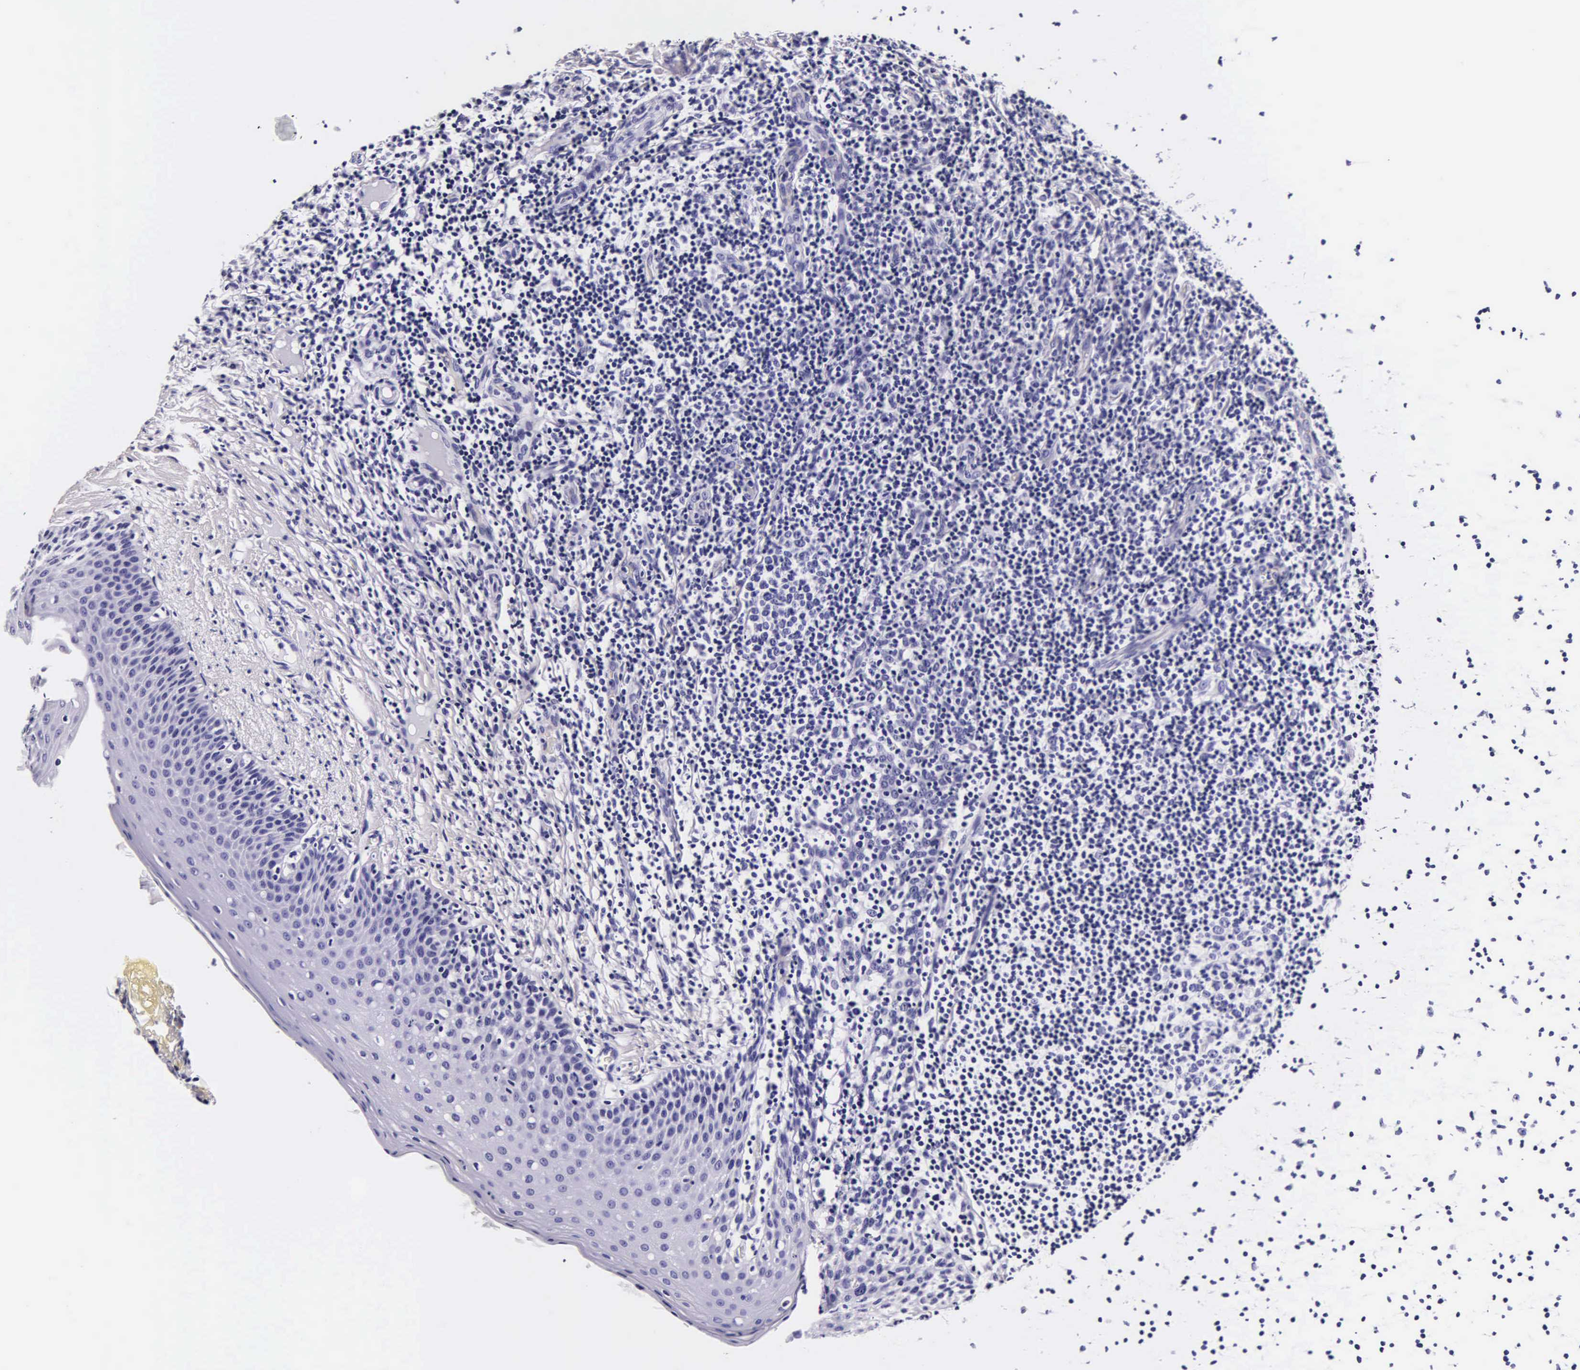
{"staining": {"intensity": "negative", "quantity": "none", "location": "none"}, "tissue": "tonsil", "cell_type": "Germinal center cells", "image_type": "normal", "snomed": [{"axis": "morphology", "description": "Normal tissue, NOS"}, {"axis": "topography", "description": "Tonsil"}], "caption": "The immunohistochemistry photomicrograph has no significant staining in germinal center cells of tonsil.", "gene": "DGCR2", "patient": {"sex": "male", "age": 6}}